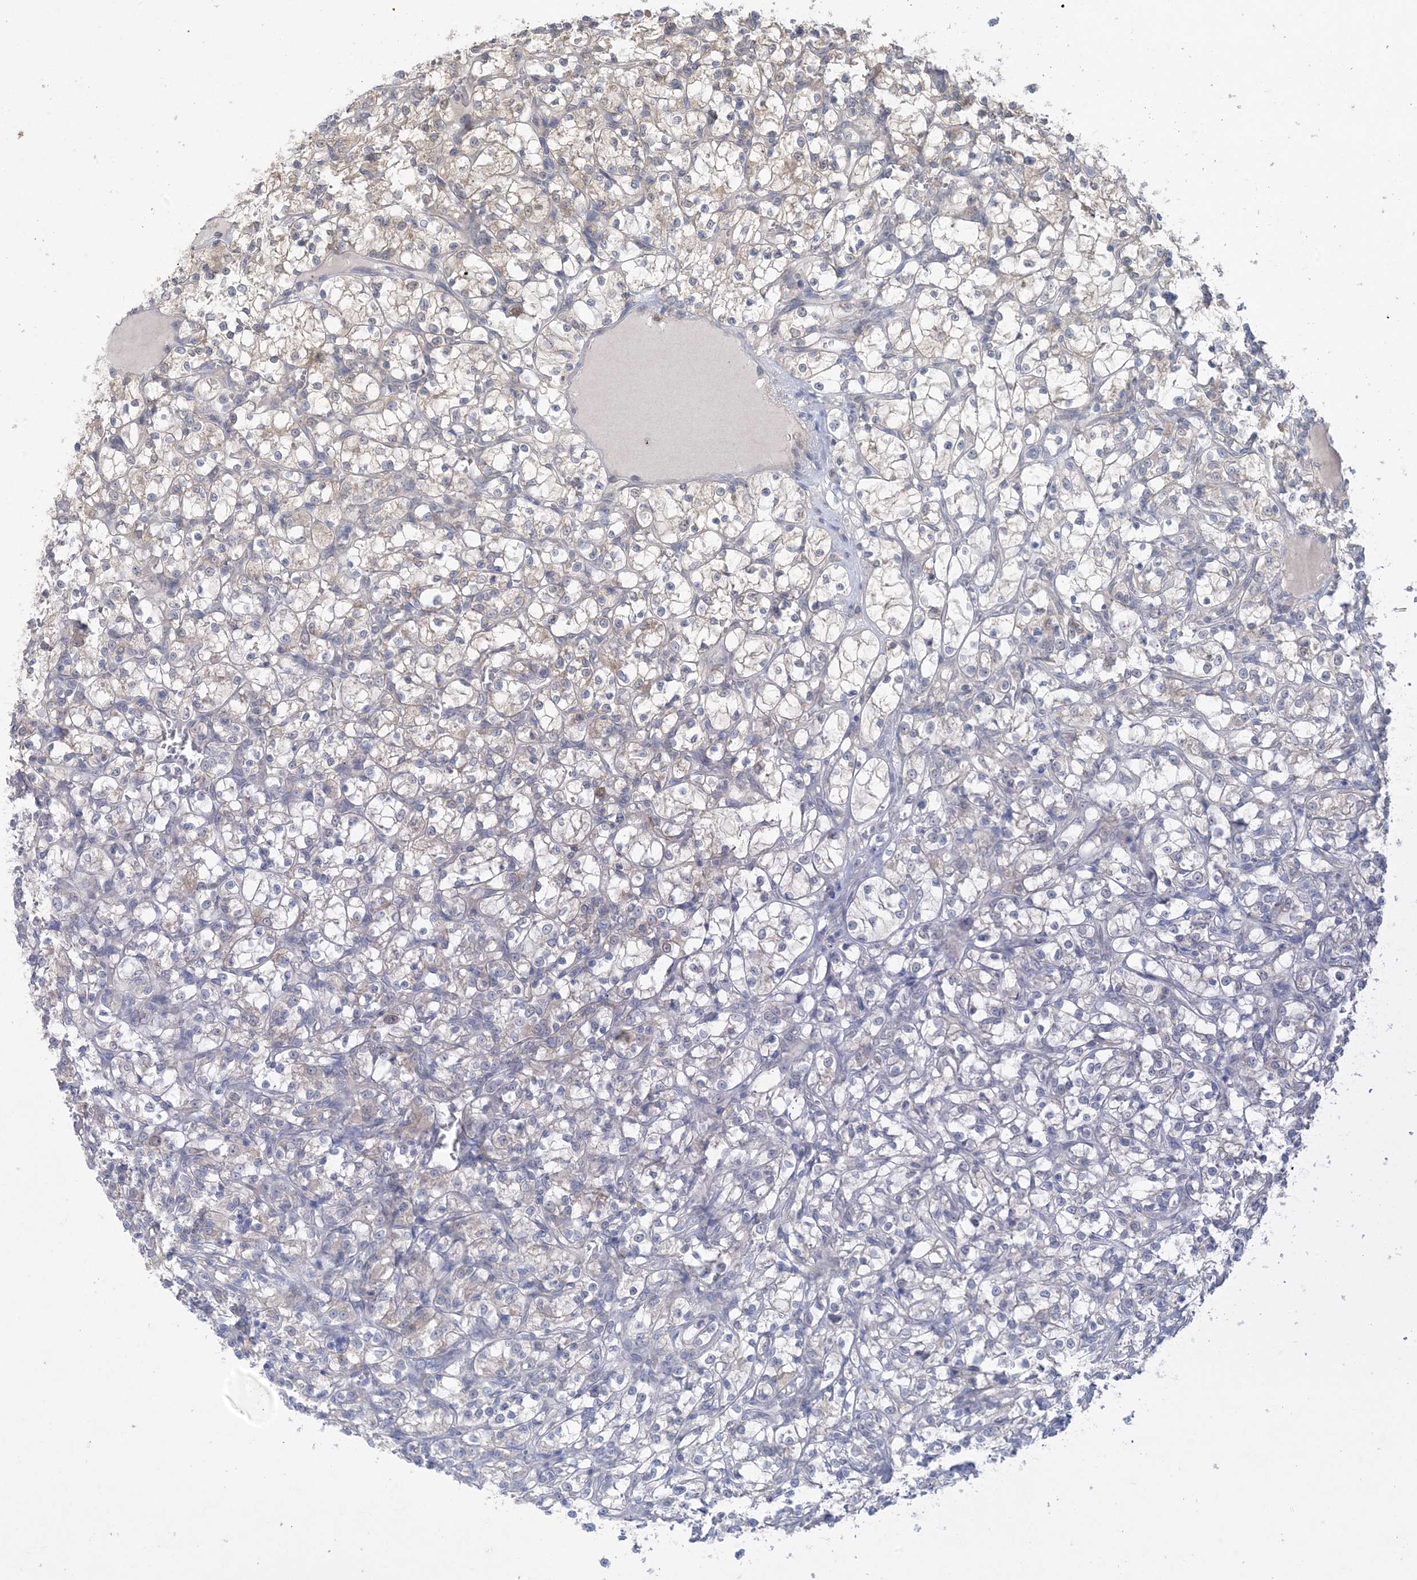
{"staining": {"intensity": "negative", "quantity": "none", "location": "none"}, "tissue": "renal cancer", "cell_type": "Tumor cells", "image_type": "cancer", "snomed": [{"axis": "morphology", "description": "Adenocarcinoma, NOS"}, {"axis": "topography", "description": "Kidney"}], "caption": "Tumor cells are negative for protein expression in human renal adenocarcinoma. The staining is performed using DAB (3,3'-diaminobenzidine) brown chromogen with nuclei counter-stained in using hematoxylin.", "gene": "HMGCS1", "patient": {"sex": "female", "age": 69}}